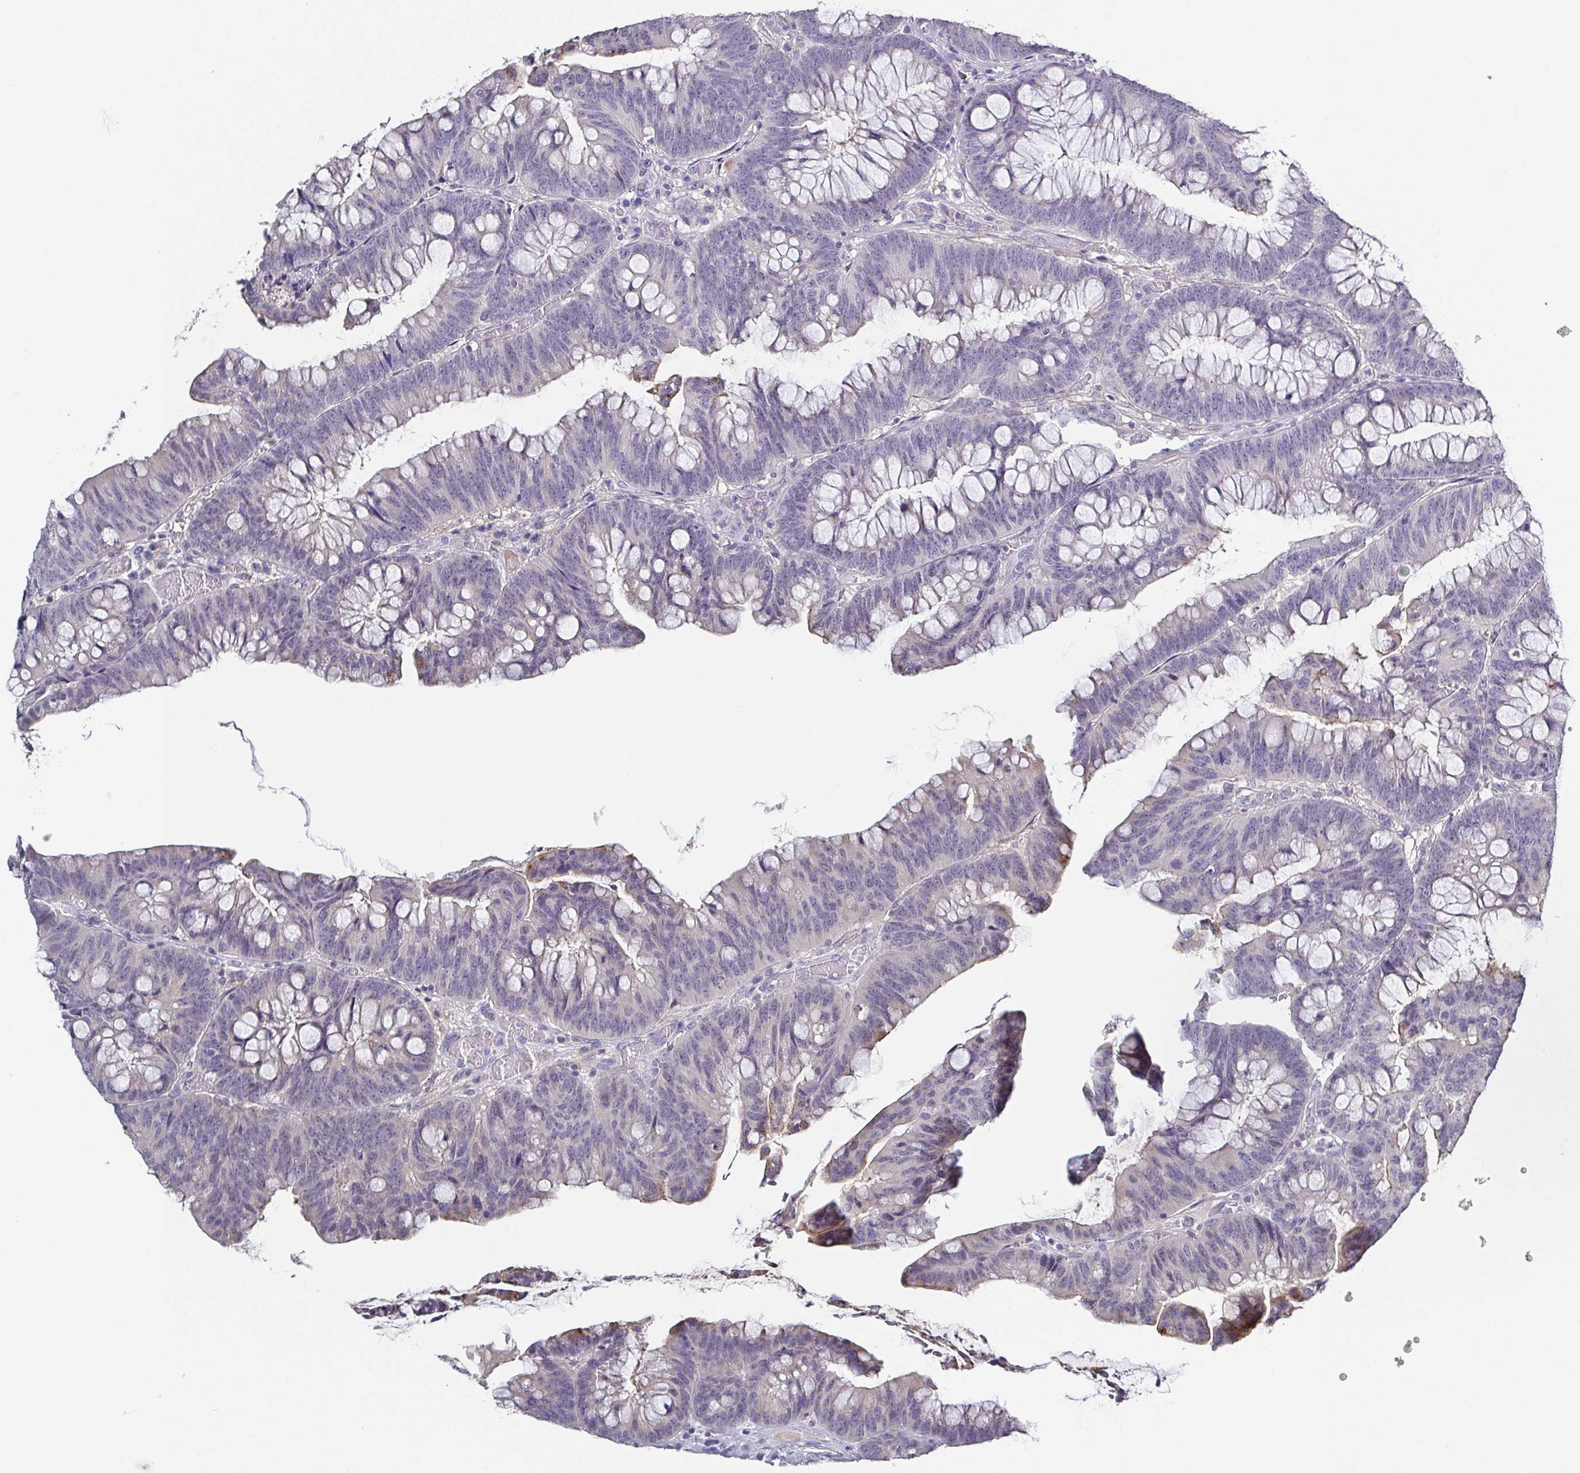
{"staining": {"intensity": "negative", "quantity": "none", "location": "none"}, "tissue": "colorectal cancer", "cell_type": "Tumor cells", "image_type": "cancer", "snomed": [{"axis": "morphology", "description": "Adenocarcinoma, NOS"}, {"axis": "topography", "description": "Colon"}], "caption": "The photomicrograph shows no staining of tumor cells in adenocarcinoma (colorectal). Brightfield microscopy of IHC stained with DAB (brown) and hematoxylin (blue), captured at high magnification.", "gene": "RNASE7", "patient": {"sex": "male", "age": 62}}